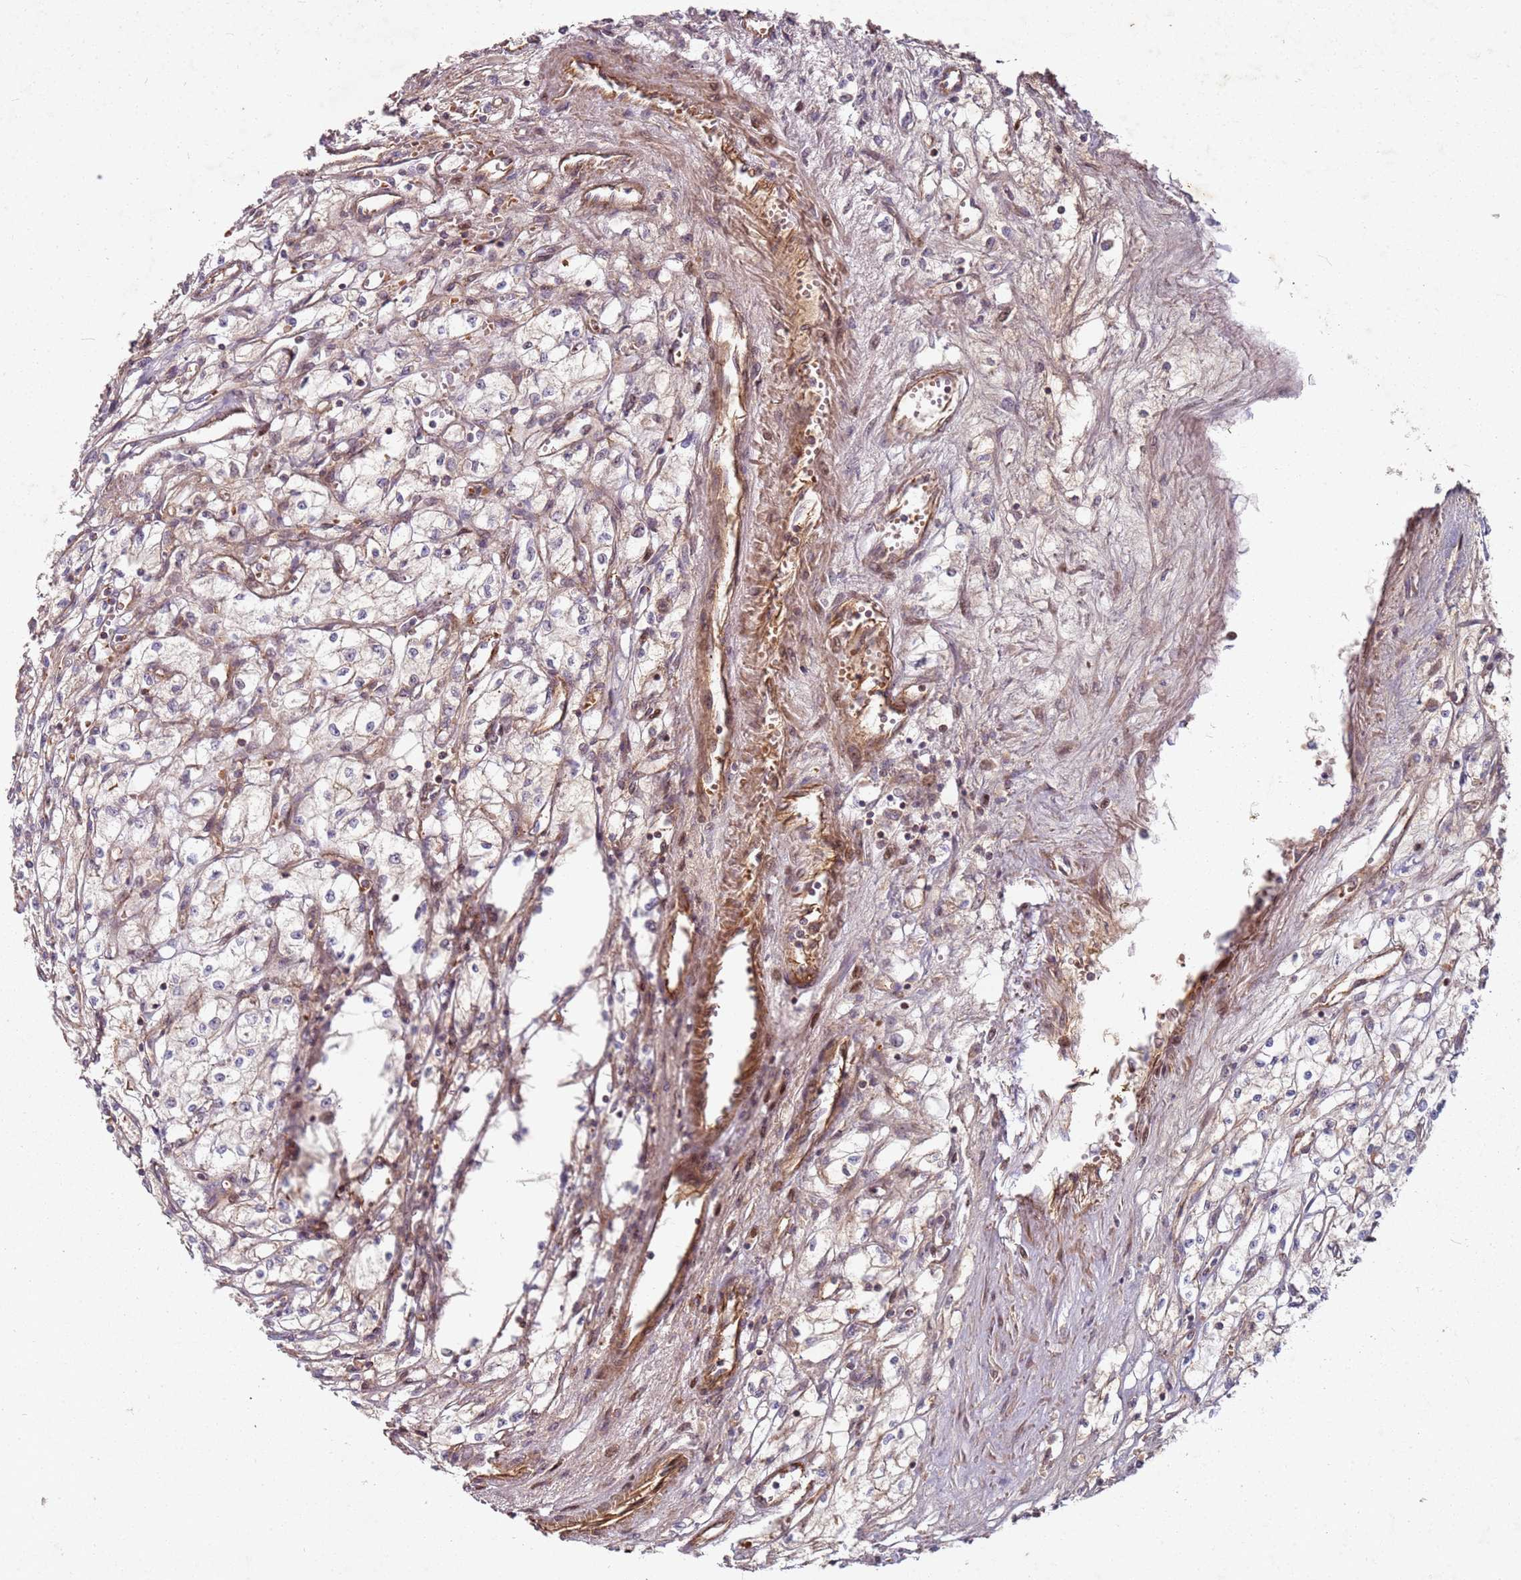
{"staining": {"intensity": "weak", "quantity": "<25%", "location": "cytoplasmic/membranous"}, "tissue": "renal cancer", "cell_type": "Tumor cells", "image_type": "cancer", "snomed": [{"axis": "morphology", "description": "Adenocarcinoma, NOS"}, {"axis": "topography", "description": "Kidney"}], "caption": "This image is of renal adenocarcinoma stained with immunohistochemistry (IHC) to label a protein in brown with the nuclei are counter-stained blue. There is no expression in tumor cells.", "gene": "C2CD4B", "patient": {"sex": "male", "age": 59}}